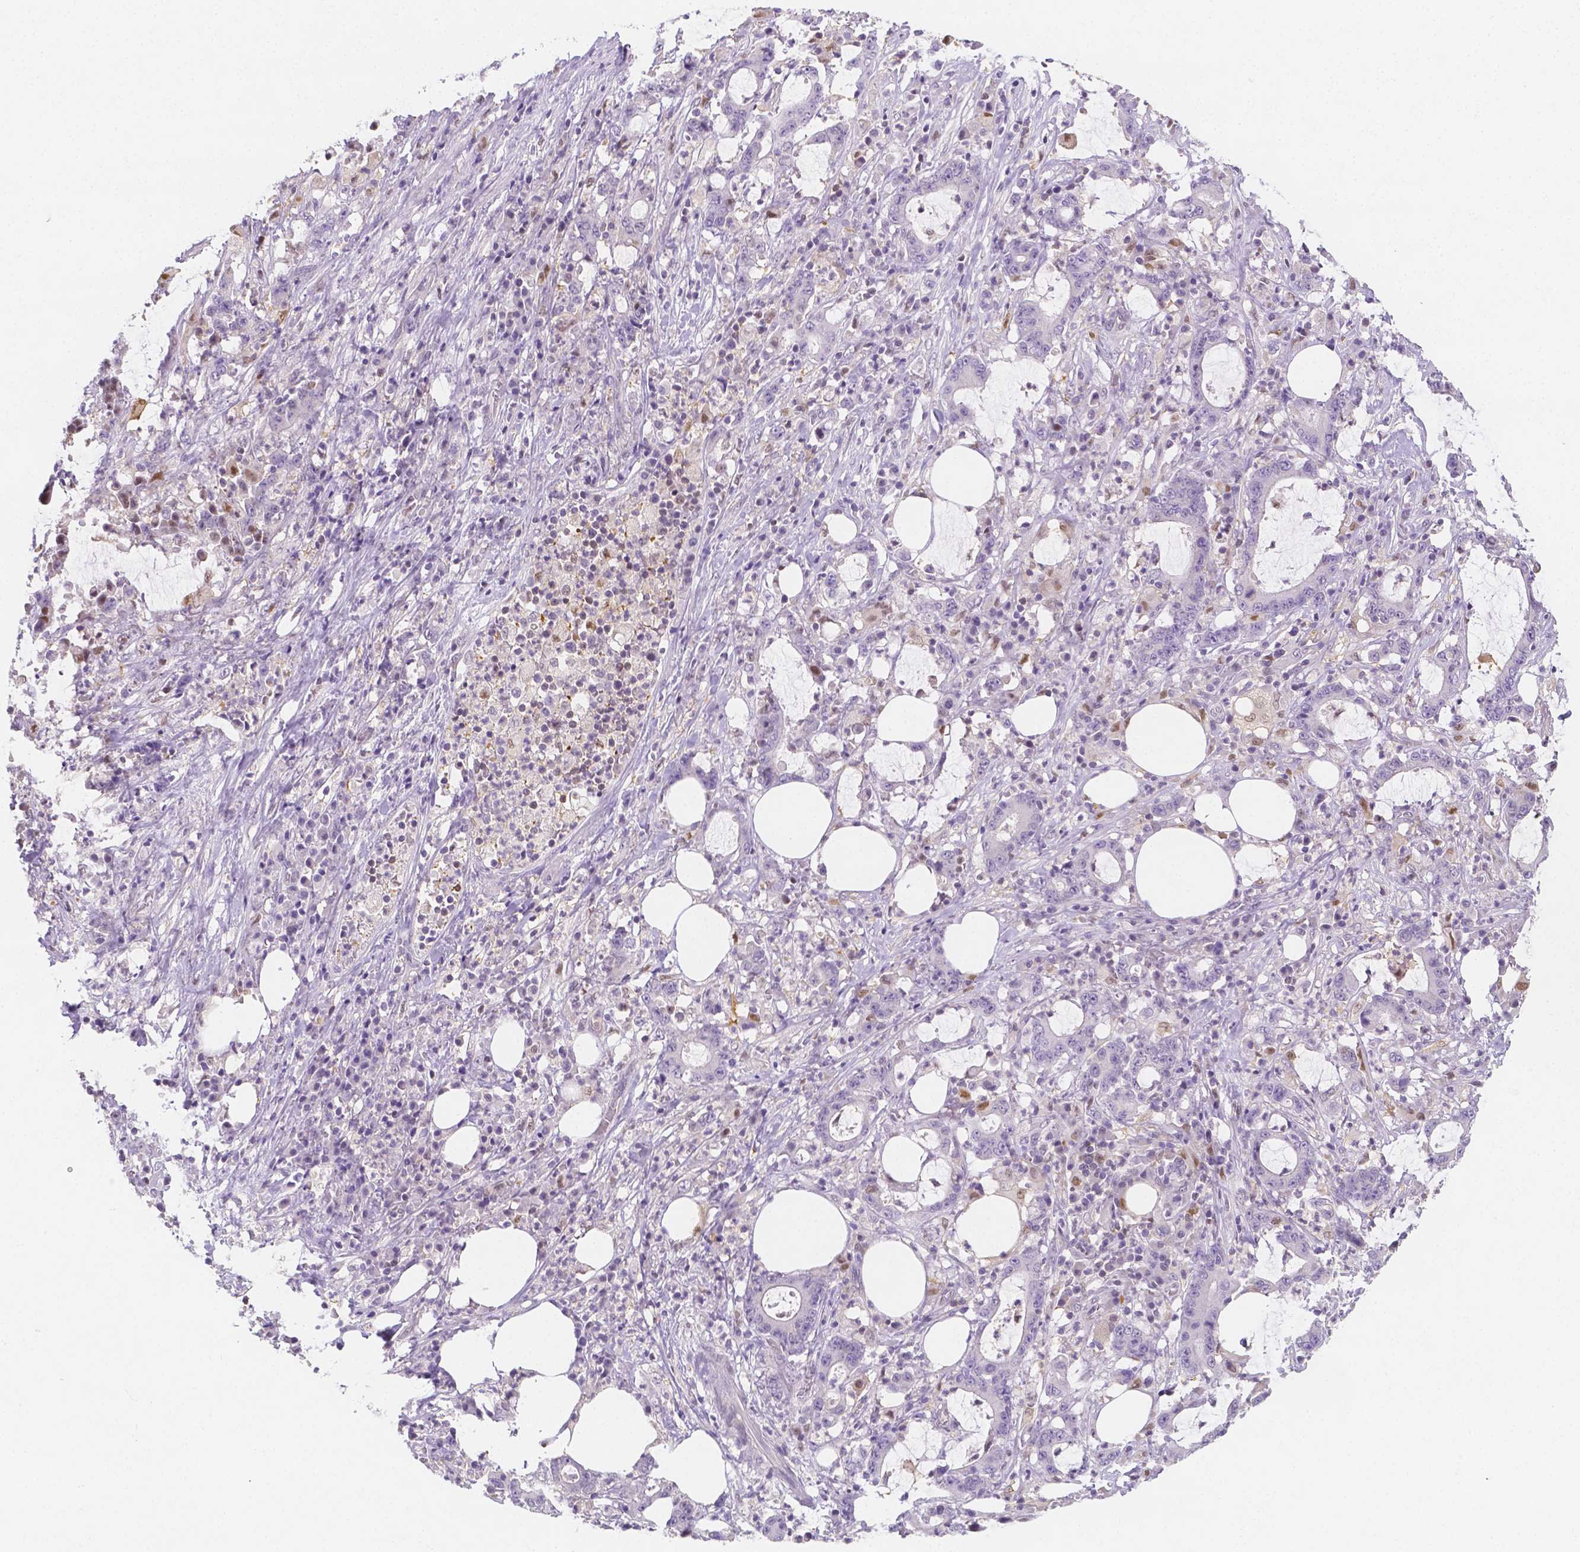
{"staining": {"intensity": "negative", "quantity": "none", "location": "none"}, "tissue": "stomach cancer", "cell_type": "Tumor cells", "image_type": "cancer", "snomed": [{"axis": "morphology", "description": "Adenocarcinoma, NOS"}, {"axis": "topography", "description": "Stomach, upper"}], "caption": "An immunohistochemistry photomicrograph of stomach cancer is shown. There is no staining in tumor cells of stomach cancer. Brightfield microscopy of IHC stained with DAB (brown) and hematoxylin (blue), captured at high magnification.", "gene": "SGTB", "patient": {"sex": "male", "age": 68}}